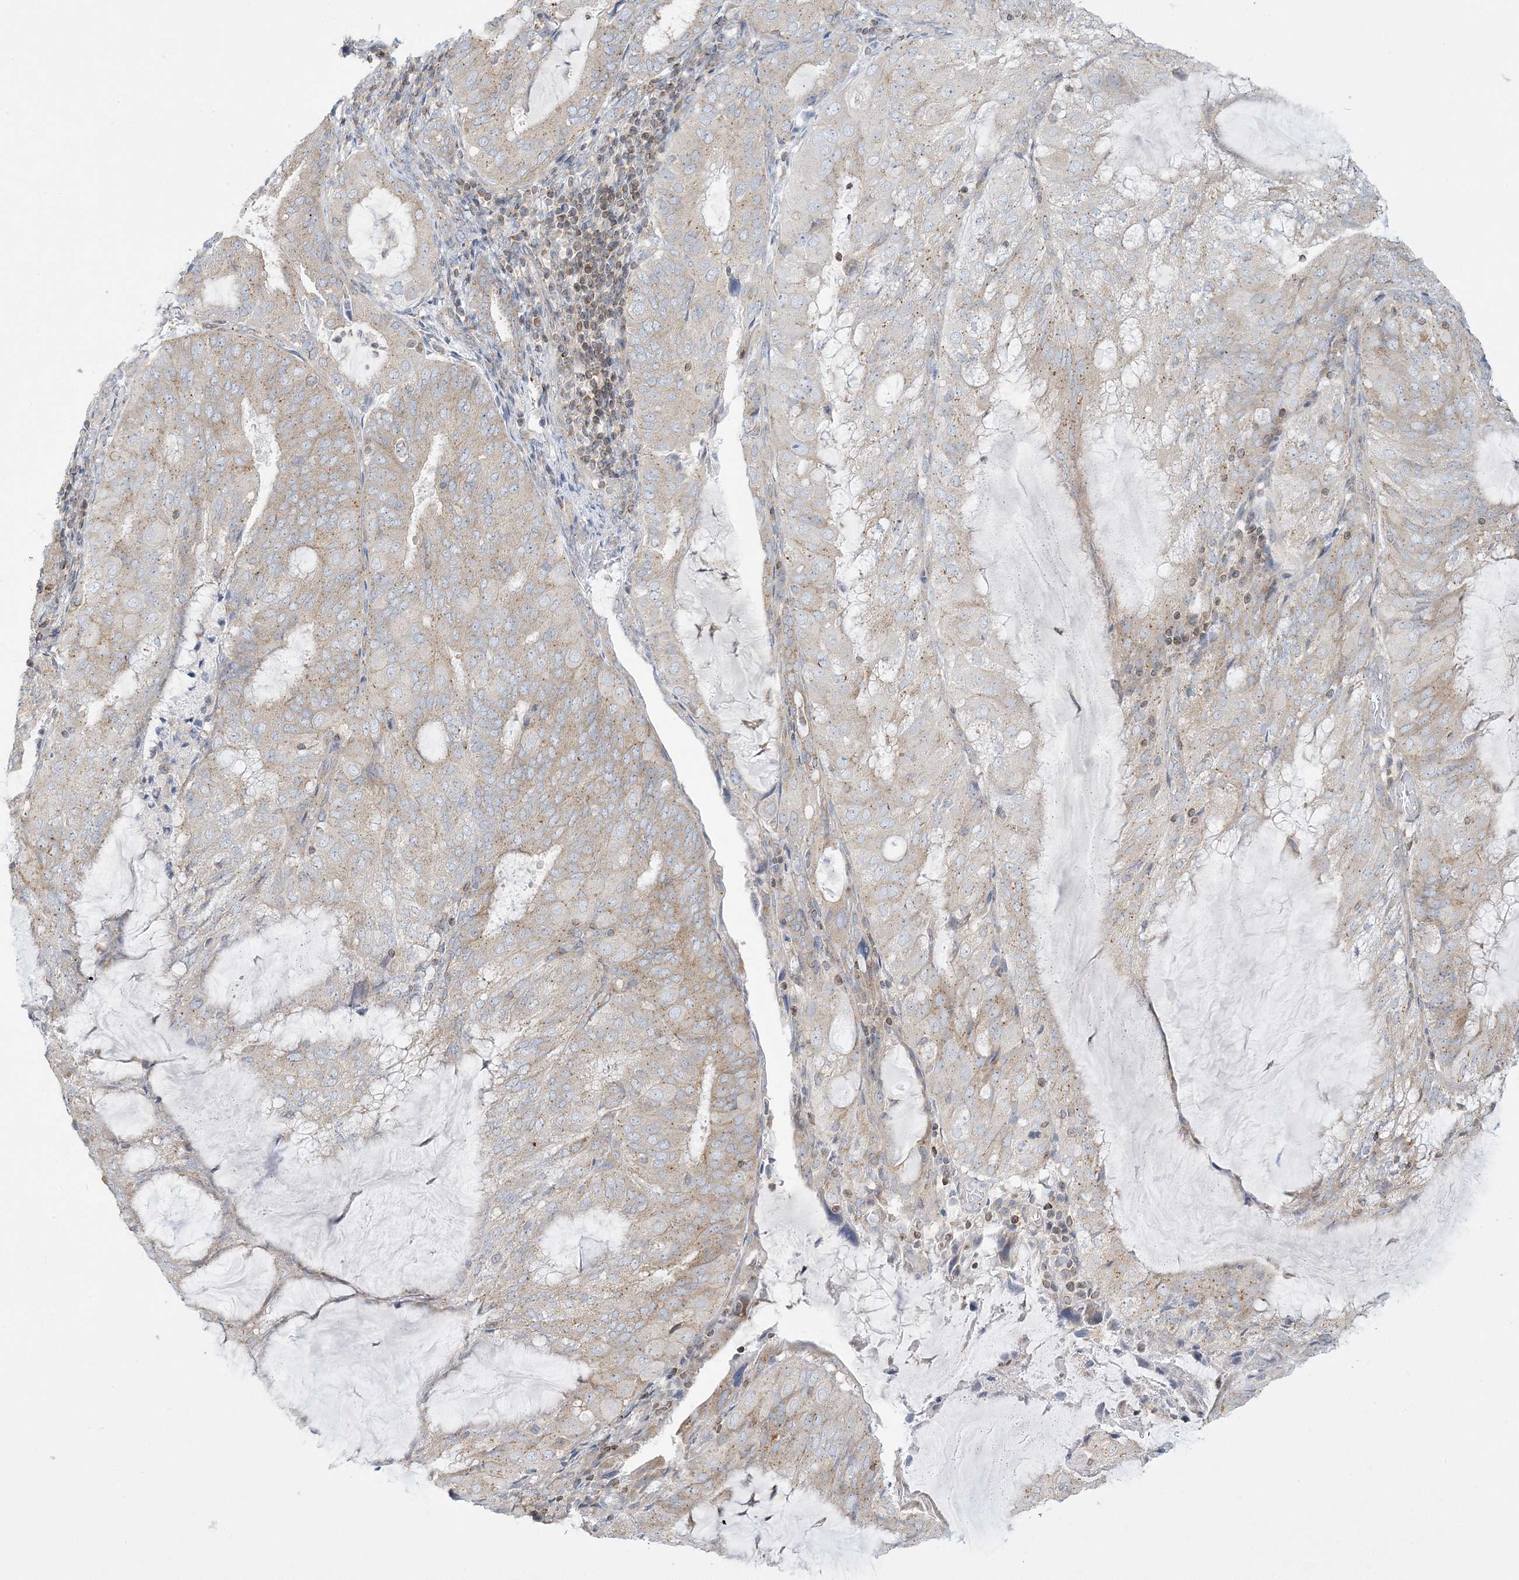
{"staining": {"intensity": "weak", "quantity": "<25%", "location": "cytoplasmic/membranous"}, "tissue": "endometrial cancer", "cell_type": "Tumor cells", "image_type": "cancer", "snomed": [{"axis": "morphology", "description": "Adenocarcinoma, NOS"}, {"axis": "topography", "description": "Endometrium"}], "caption": "Tumor cells are negative for protein expression in human endometrial cancer (adenocarcinoma).", "gene": "SLAMF9", "patient": {"sex": "female", "age": 81}}